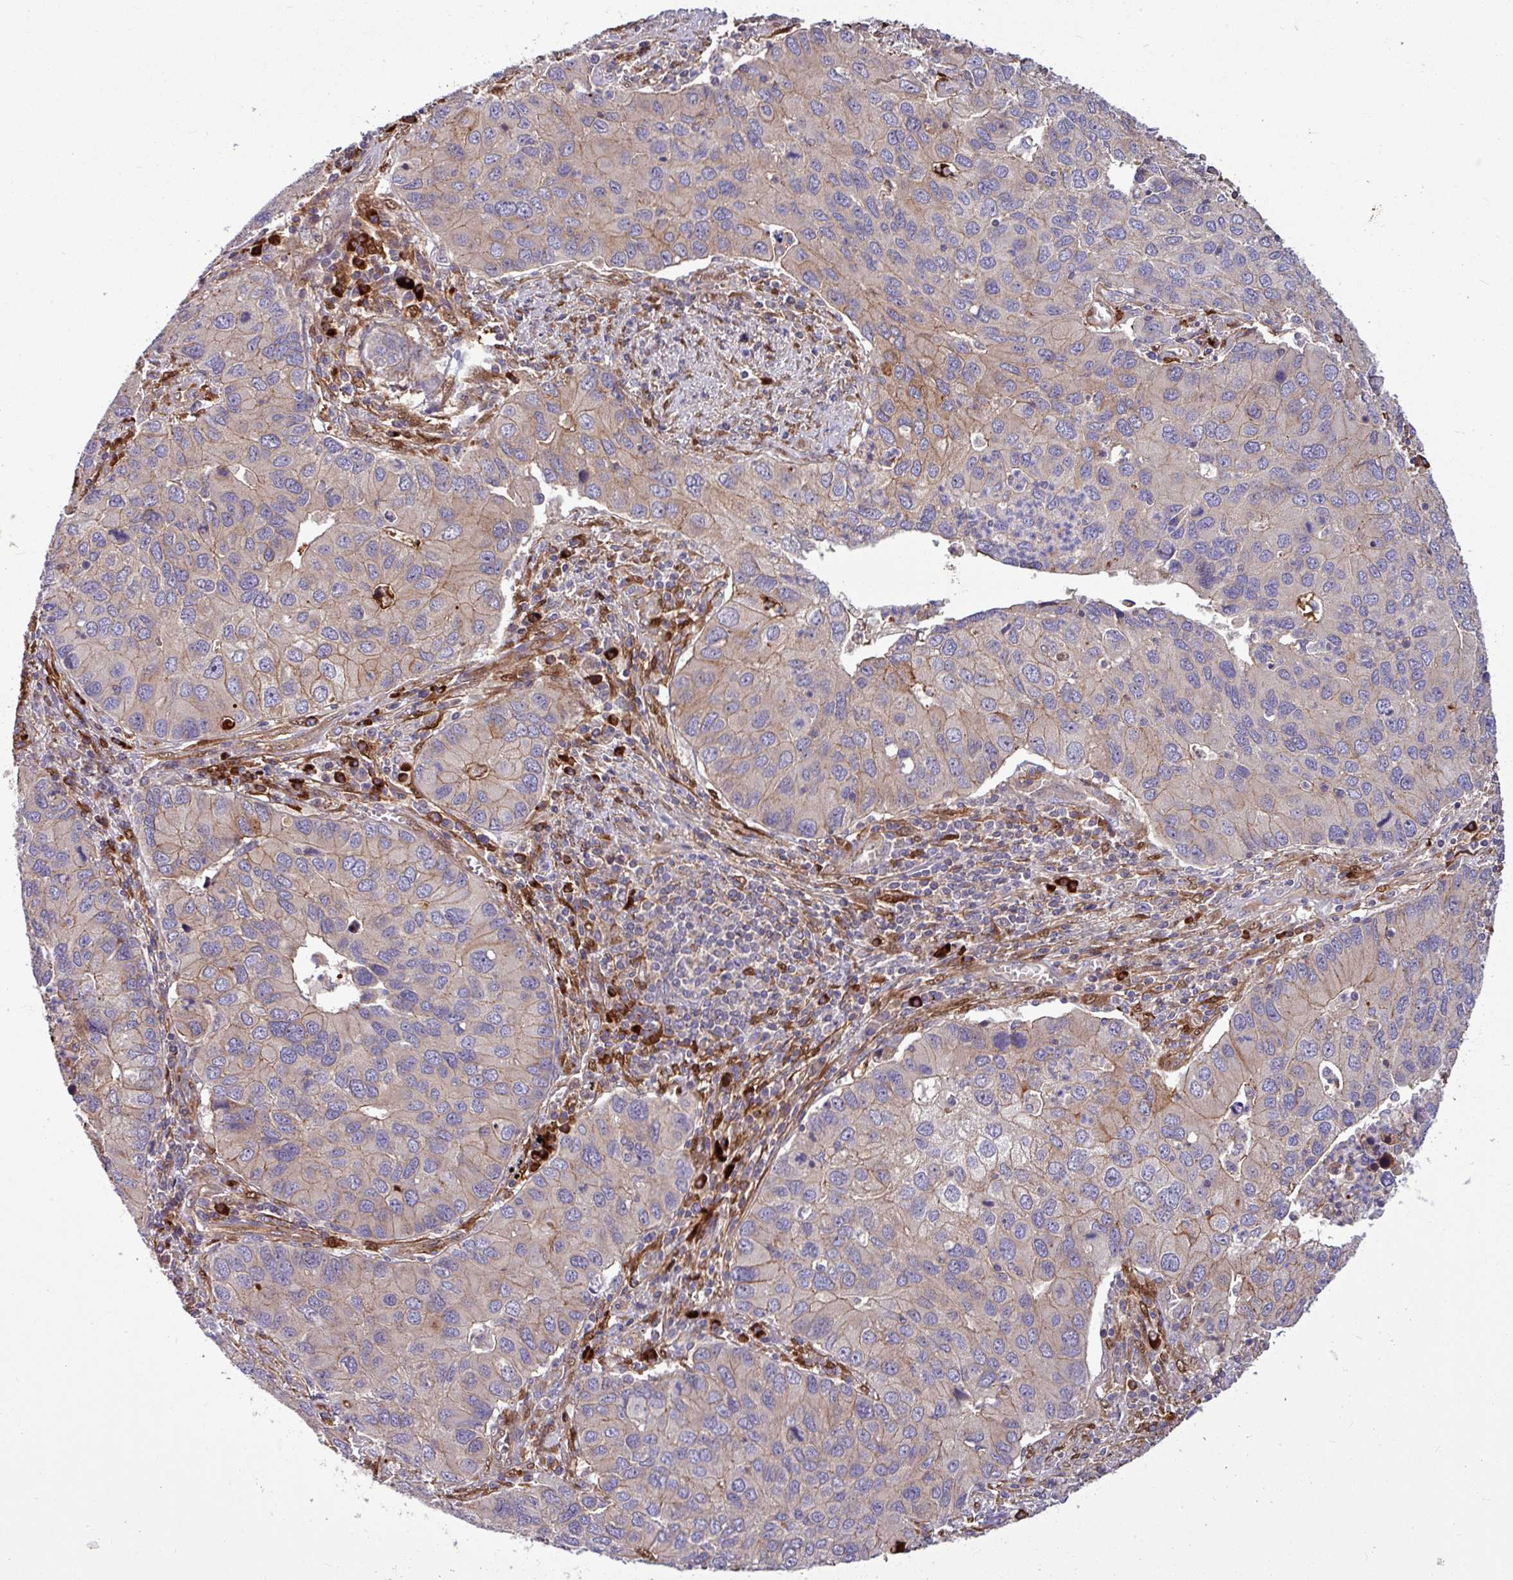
{"staining": {"intensity": "weak", "quantity": "25%-75%", "location": "cytoplasmic/membranous"}, "tissue": "lung cancer", "cell_type": "Tumor cells", "image_type": "cancer", "snomed": [{"axis": "morphology", "description": "Aneuploidy"}, {"axis": "morphology", "description": "Adenocarcinoma, NOS"}, {"axis": "topography", "description": "Lymph node"}, {"axis": "topography", "description": "Lung"}], "caption": "Lung adenocarcinoma tissue demonstrates weak cytoplasmic/membranous expression in about 25%-75% of tumor cells (DAB = brown stain, brightfield microscopy at high magnification).", "gene": "B4GALNT4", "patient": {"sex": "female", "age": 74}}